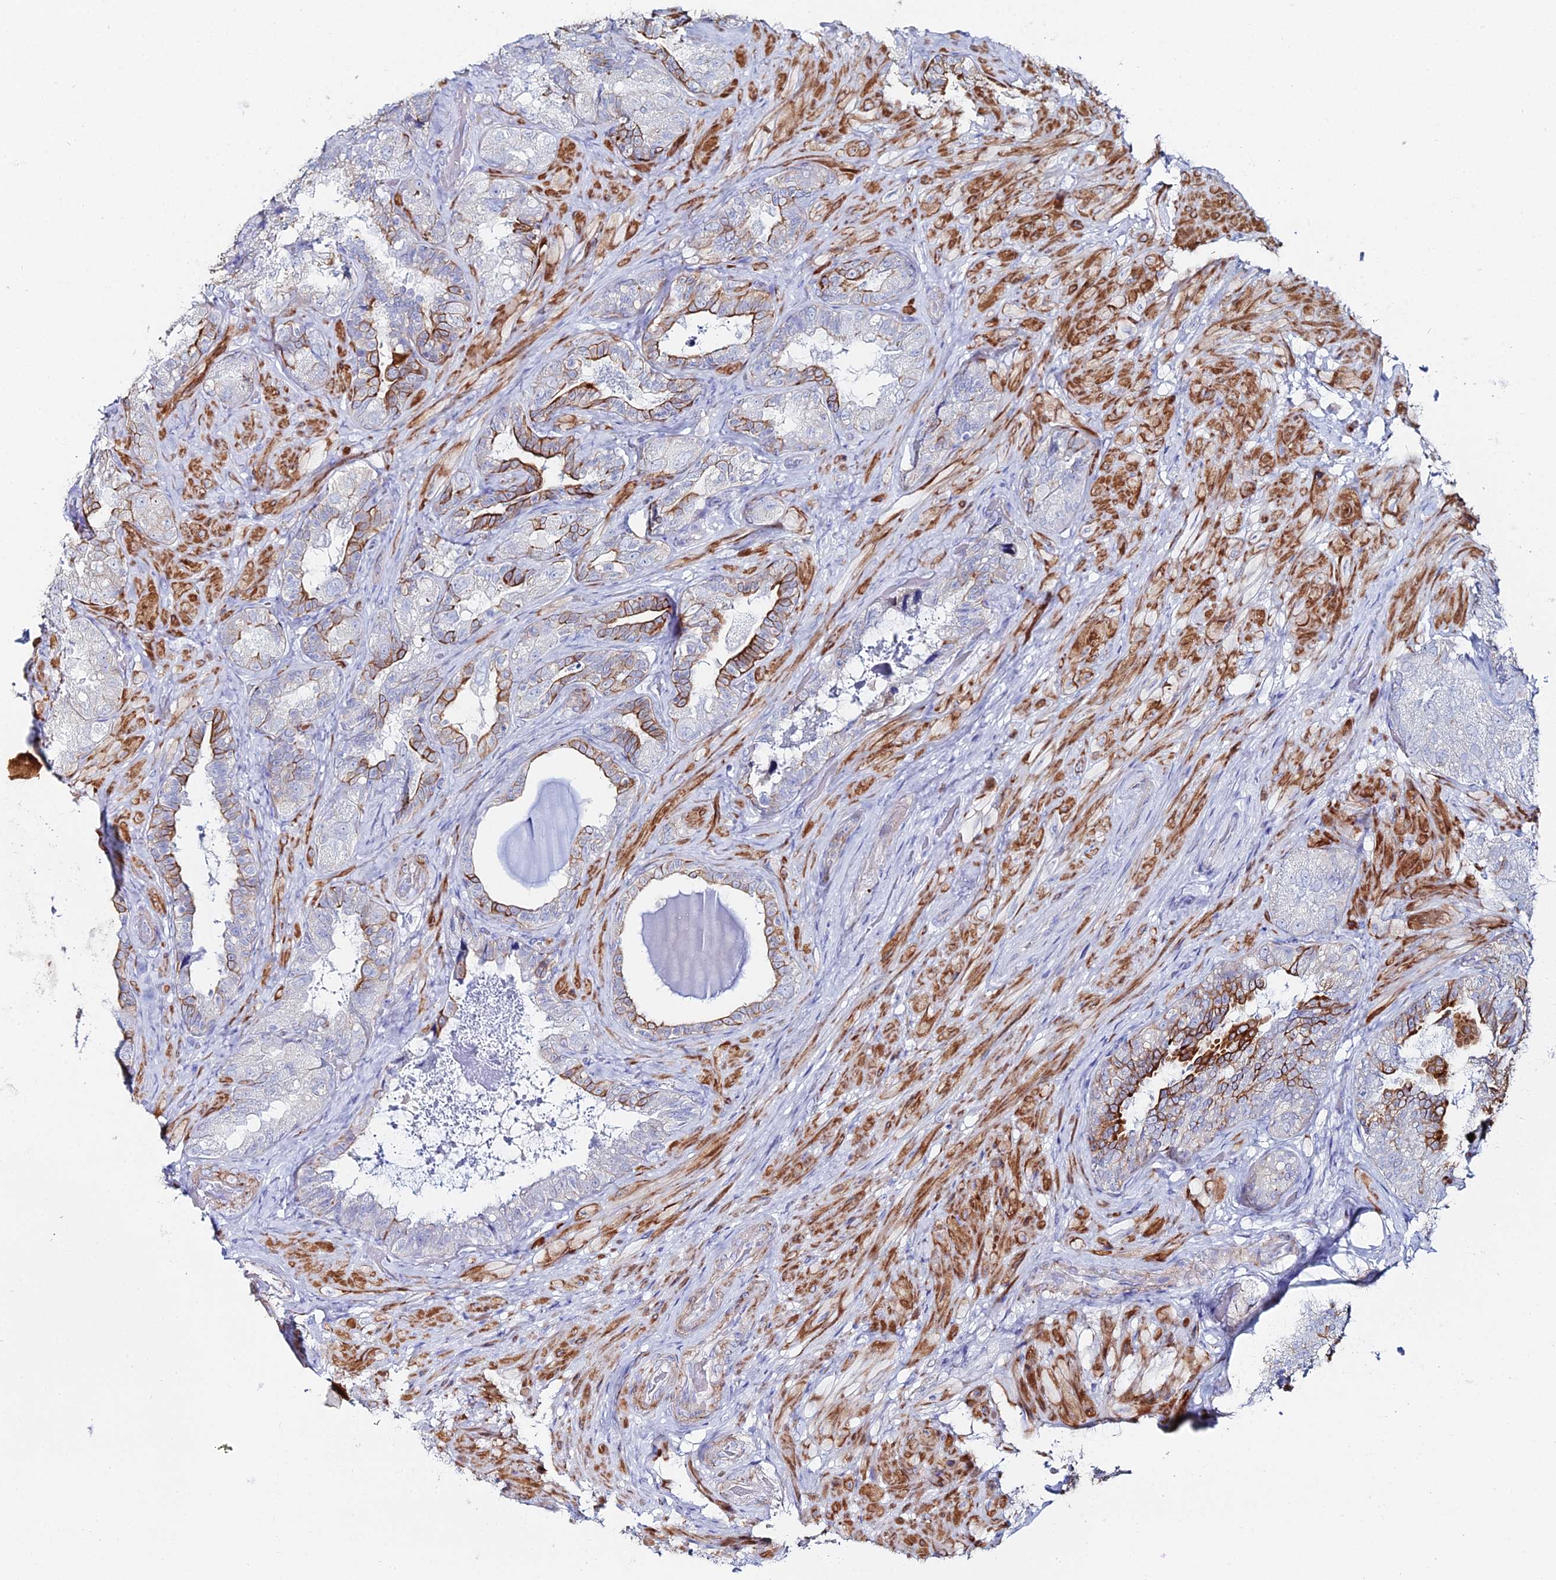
{"staining": {"intensity": "moderate", "quantity": "<25%", "location": "cytoplasmic/membranous"}, "tissue": "seminal vesicle", "cell_type": "Glandular cells", "image_type": "normal", "snomed": [{"axis": "morphology", "description": "Normal tissue, NOS"}, {"axis": "topography", "description": "Prostate and seminal vesicle, NOS"}, {"axis": "topography", "description": "Prostate"}, {"axis": "topography", "description": "Seminal veicle"}], "caption": "A histopathology image of human seminal vesicle stained for a protein demonstrates moderate cytoplasmic/membranous brown staining in glandular cells. (DAB (3,3'-diaminobenzidine) = brown stain, brightfield microscopy at high magnification).", "gene": "DHX34", "patient": {"sex": "male", "age": 67}}